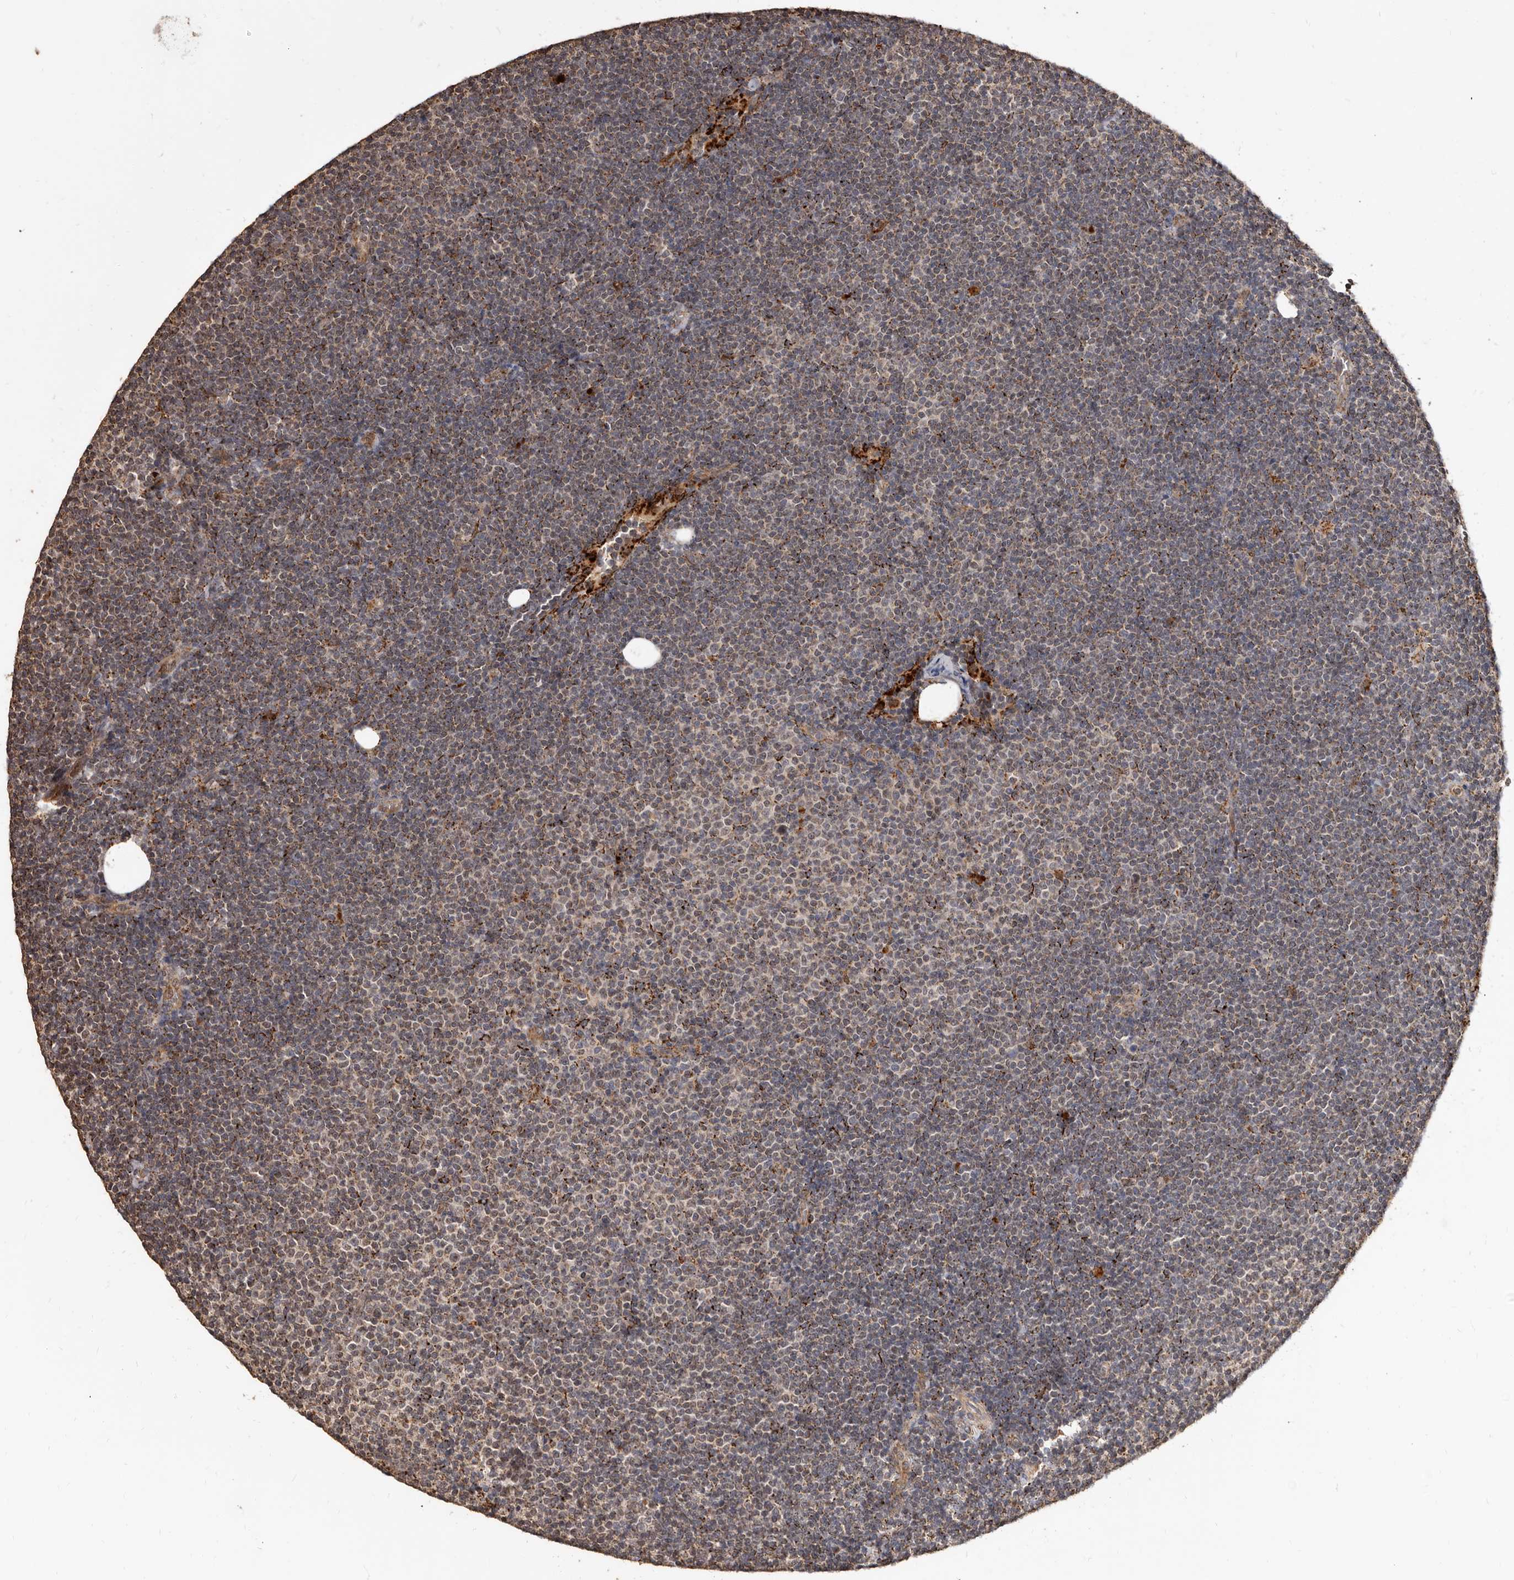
{"staining": {"intensity": "weak", "quantity": "25%-75%", "location": "cytoplasmic/membranous"}, "tissue": "lymphoma", "cell_type": "Tumor cells", "image_type": "cancer", "snomed": [{"axis": "morphology", "description": "Malignant lymphoma, non-Hodgkin's type, Low grade"}, {"axis": "topography", "description": "Lymph node"}], "caption": "Brown immunohistochemical staining in malignant lymphoma, non-Hodgkin's type (low-grade) shows weak cytoplasmic/membranous positivity in about 25%-75% of tumor cells.", "gene": "AKAP7", "patient": {"sex": "female", "age": 53}}